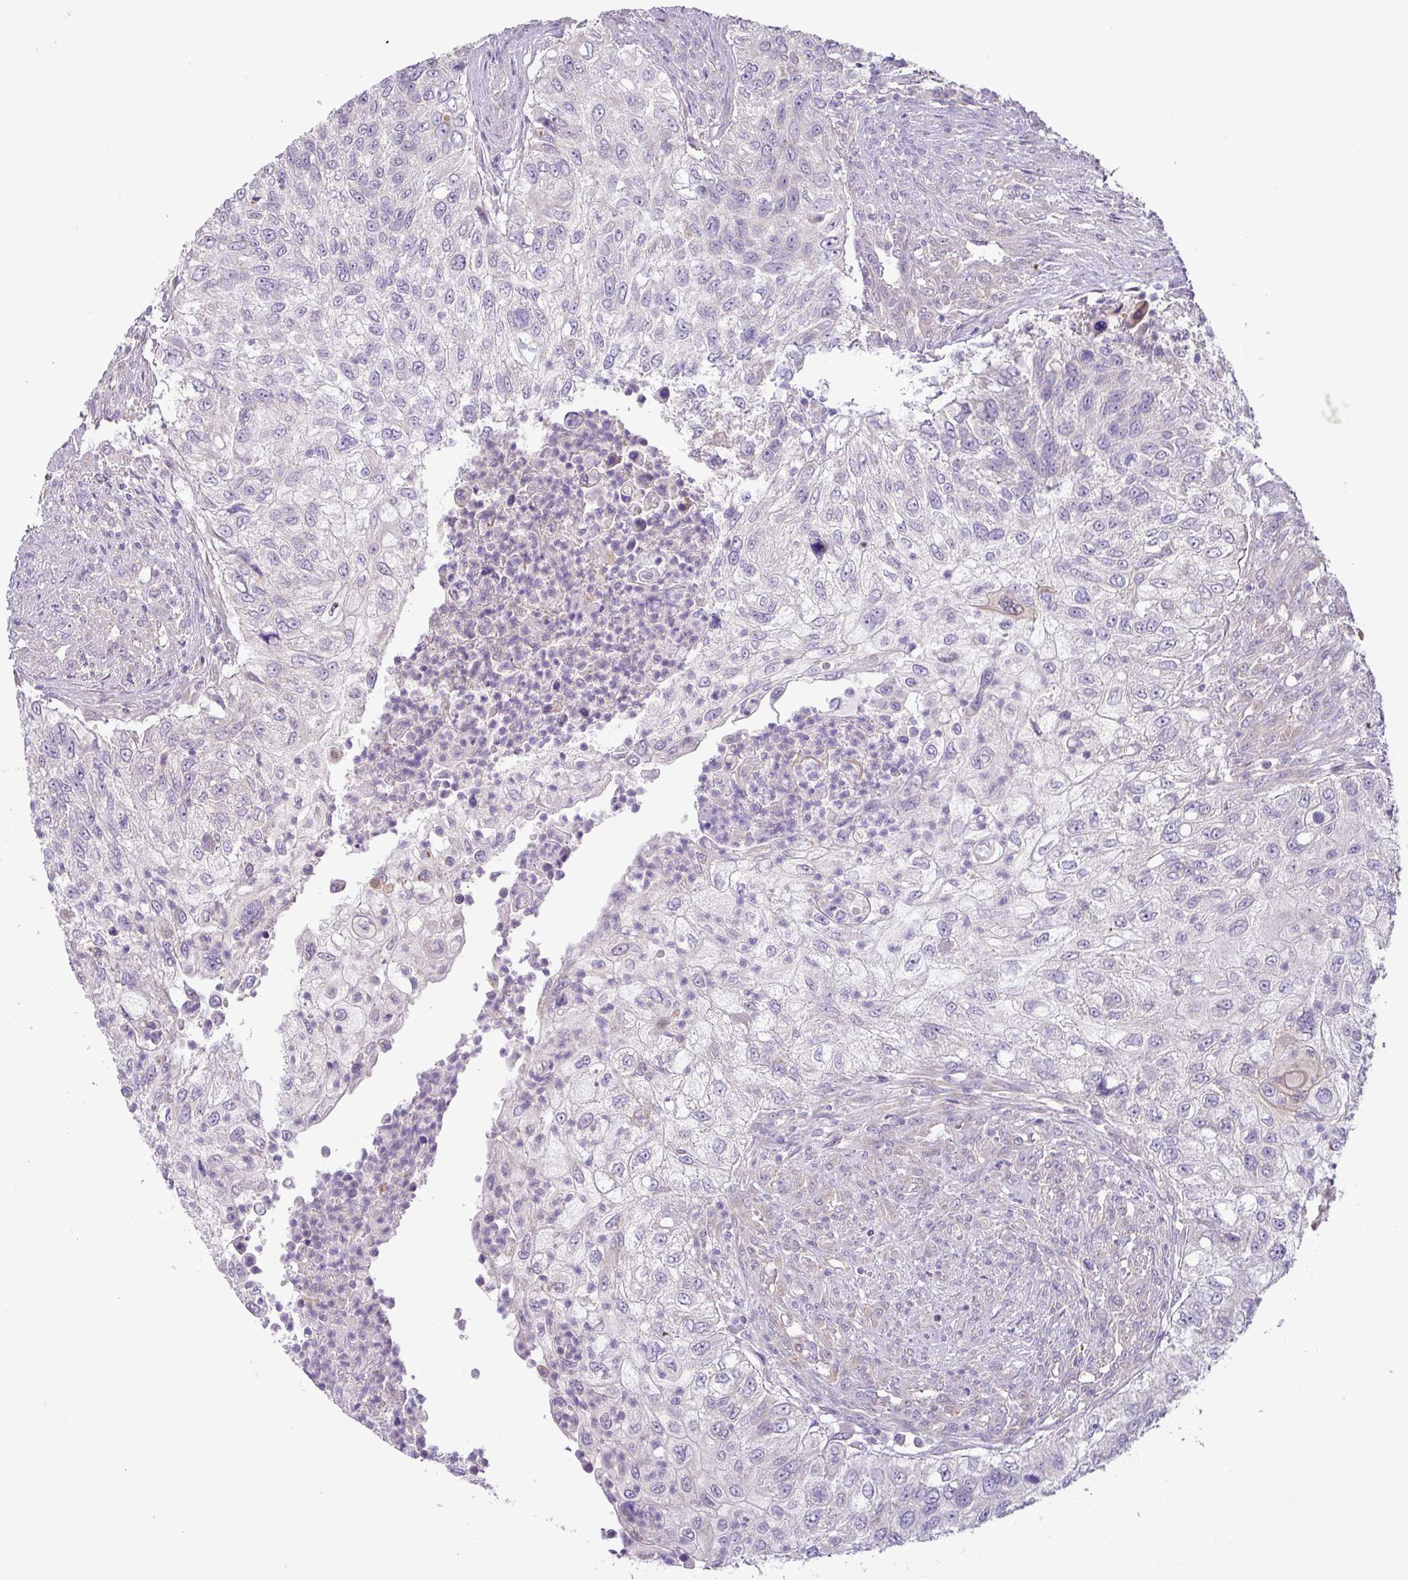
{"staining": {"intensity": "negative", "quantity": "none", "location": "none"}, "tissue": "urothelial cancer", "cell_type": "Tumor cells", "image_type": "cancer", "snomed": [{"axis": "morphology", "description": "Urothelial carcinoma, High grade"}, {"axis": "topography", "description": "Urinary bladder"}], "caption": "Urothelial cancer stained for a protein using immunohistochemistry (IHC) shows no positivity tumor cells.", "gene": "GALNT12", "patient": {"sex": "female", "age": 60}}